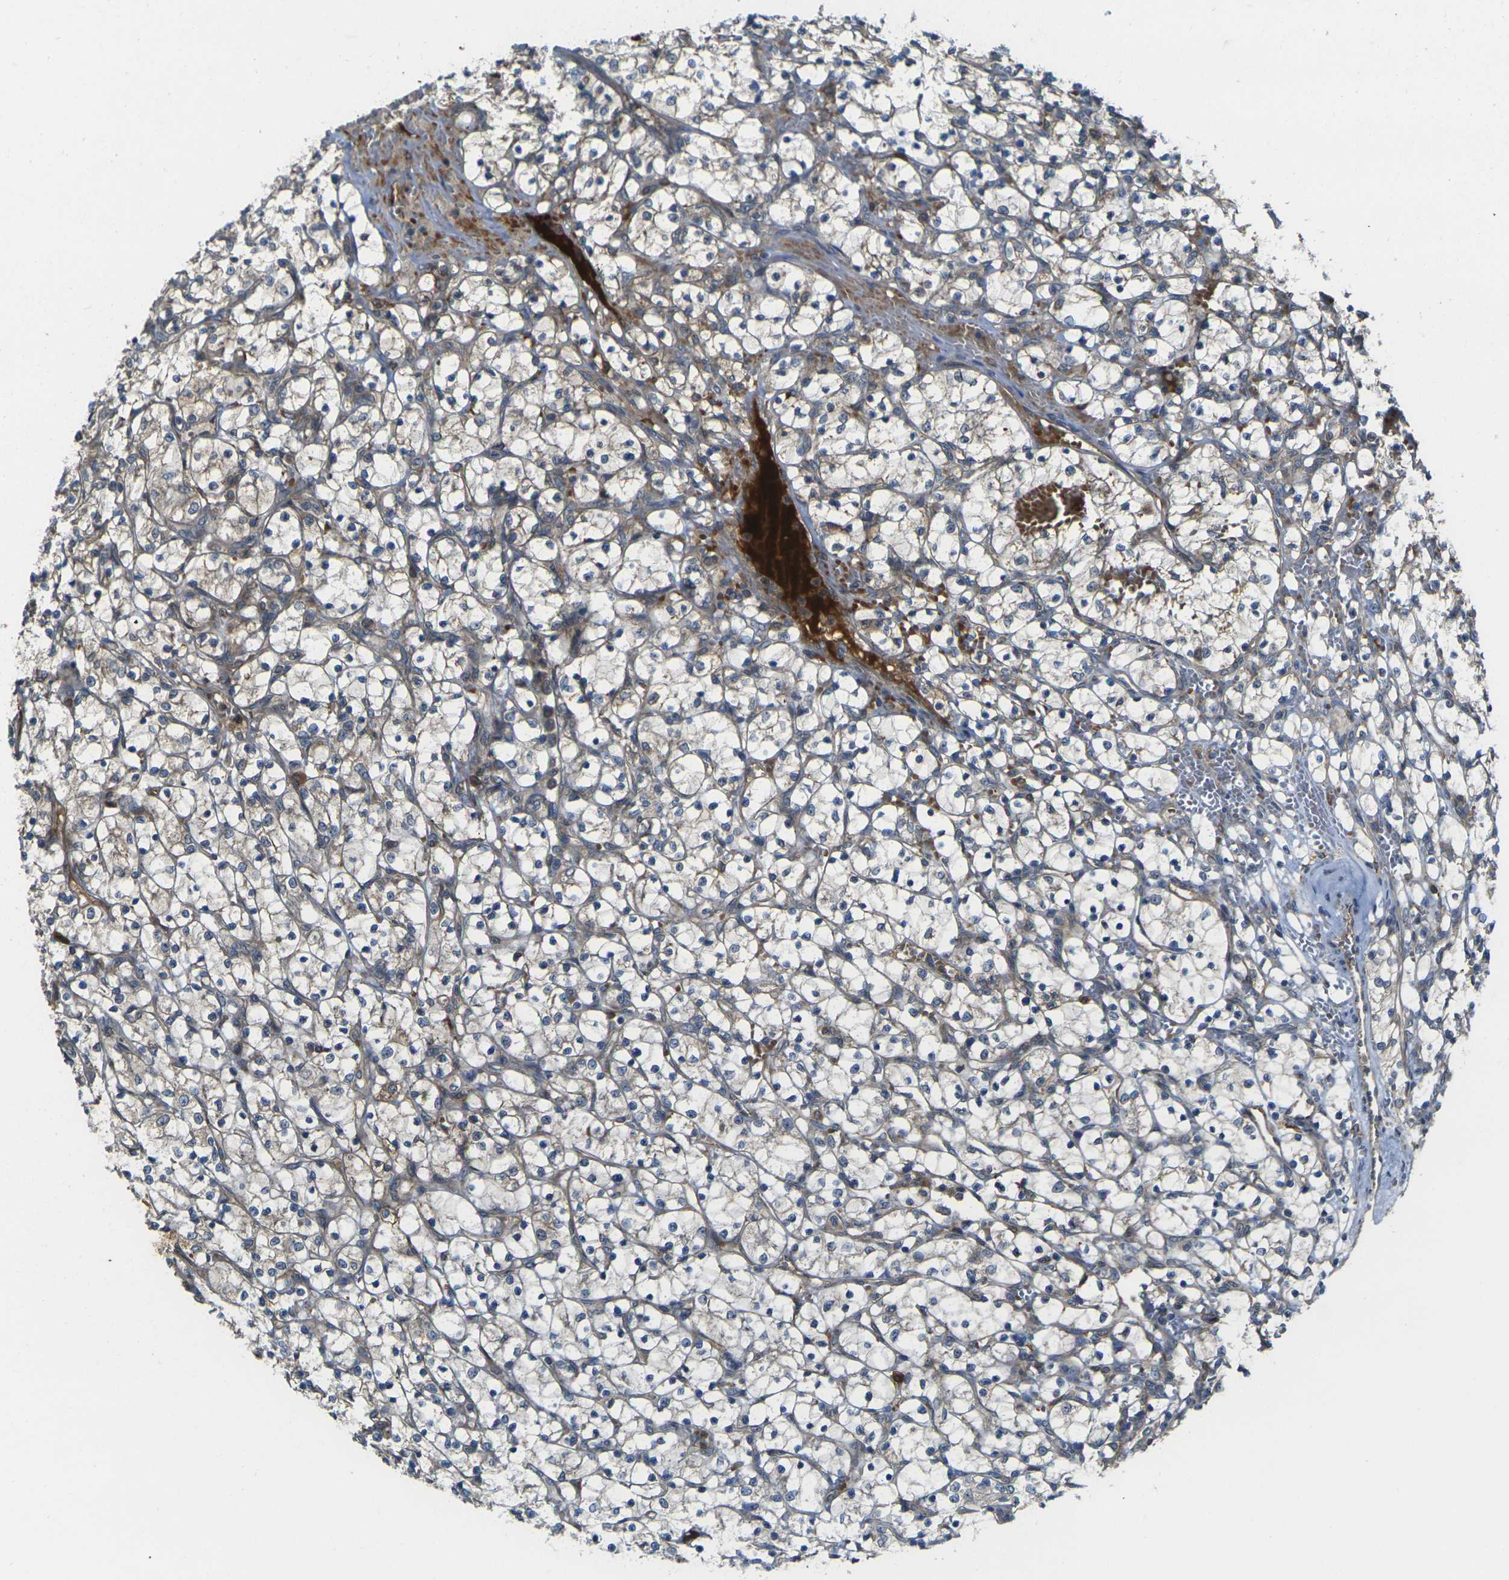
{"staining": {"intensity": "weak", "quantity": "25%-75%", "location": "cytoplasmic/membranous"}, "tissue": "renal cancer", "cell_type": "Tumor cells", "image_type": "cancer", "snomed": [{"axis": "morphology", "description": "Adenocarcinoma, NOS"}, {"axis": "topography", "description": "Kidney"}], "caption": "Renal cancer (adenocarcinoma) stained for a protein (brown) displays weak cytoplasmic/membranous positive expression in approximately 25%-75% of tumor cells.", "gene": "FZD1", "patient": {"sex": "female", "age": 69}}